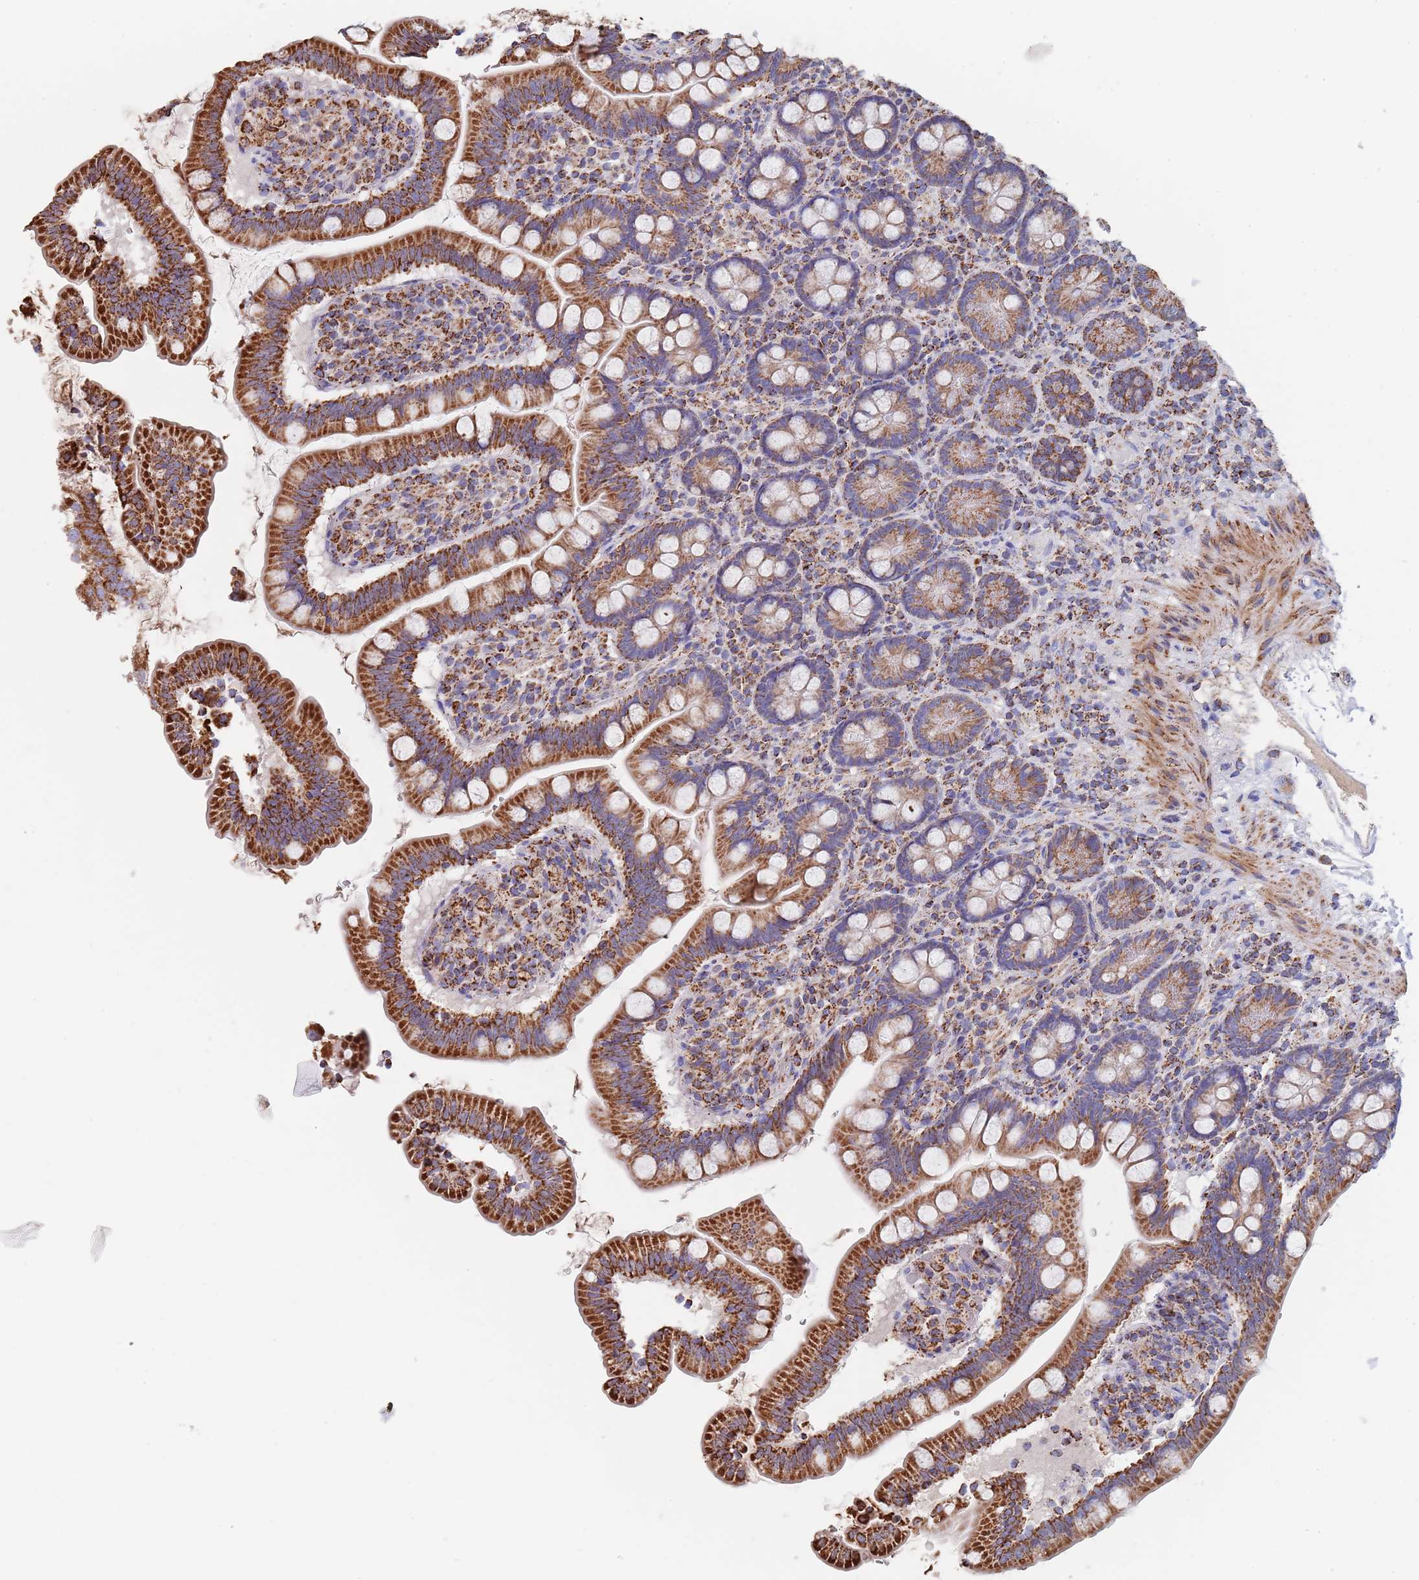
{"staining": {"intensity": "strong", "quantity": ">75%", "location": "cytoplasmic/membranous"}, "tissue": "small intestine", "cell_type": "Glandular cells", "image_type": "normal", "snomed": [{"axis": "morphology", "description": "Normal tissue, NOS"}, {"axis": "topography", "description": "Small intestine"}], "caption": "A high amount of strong cytoplasmic/membranous positivity is seen in about >75% of glandular cells in unremarkable small intestine.", "gene": "PGP", "patient": {"sex": "female", "age": 64}}